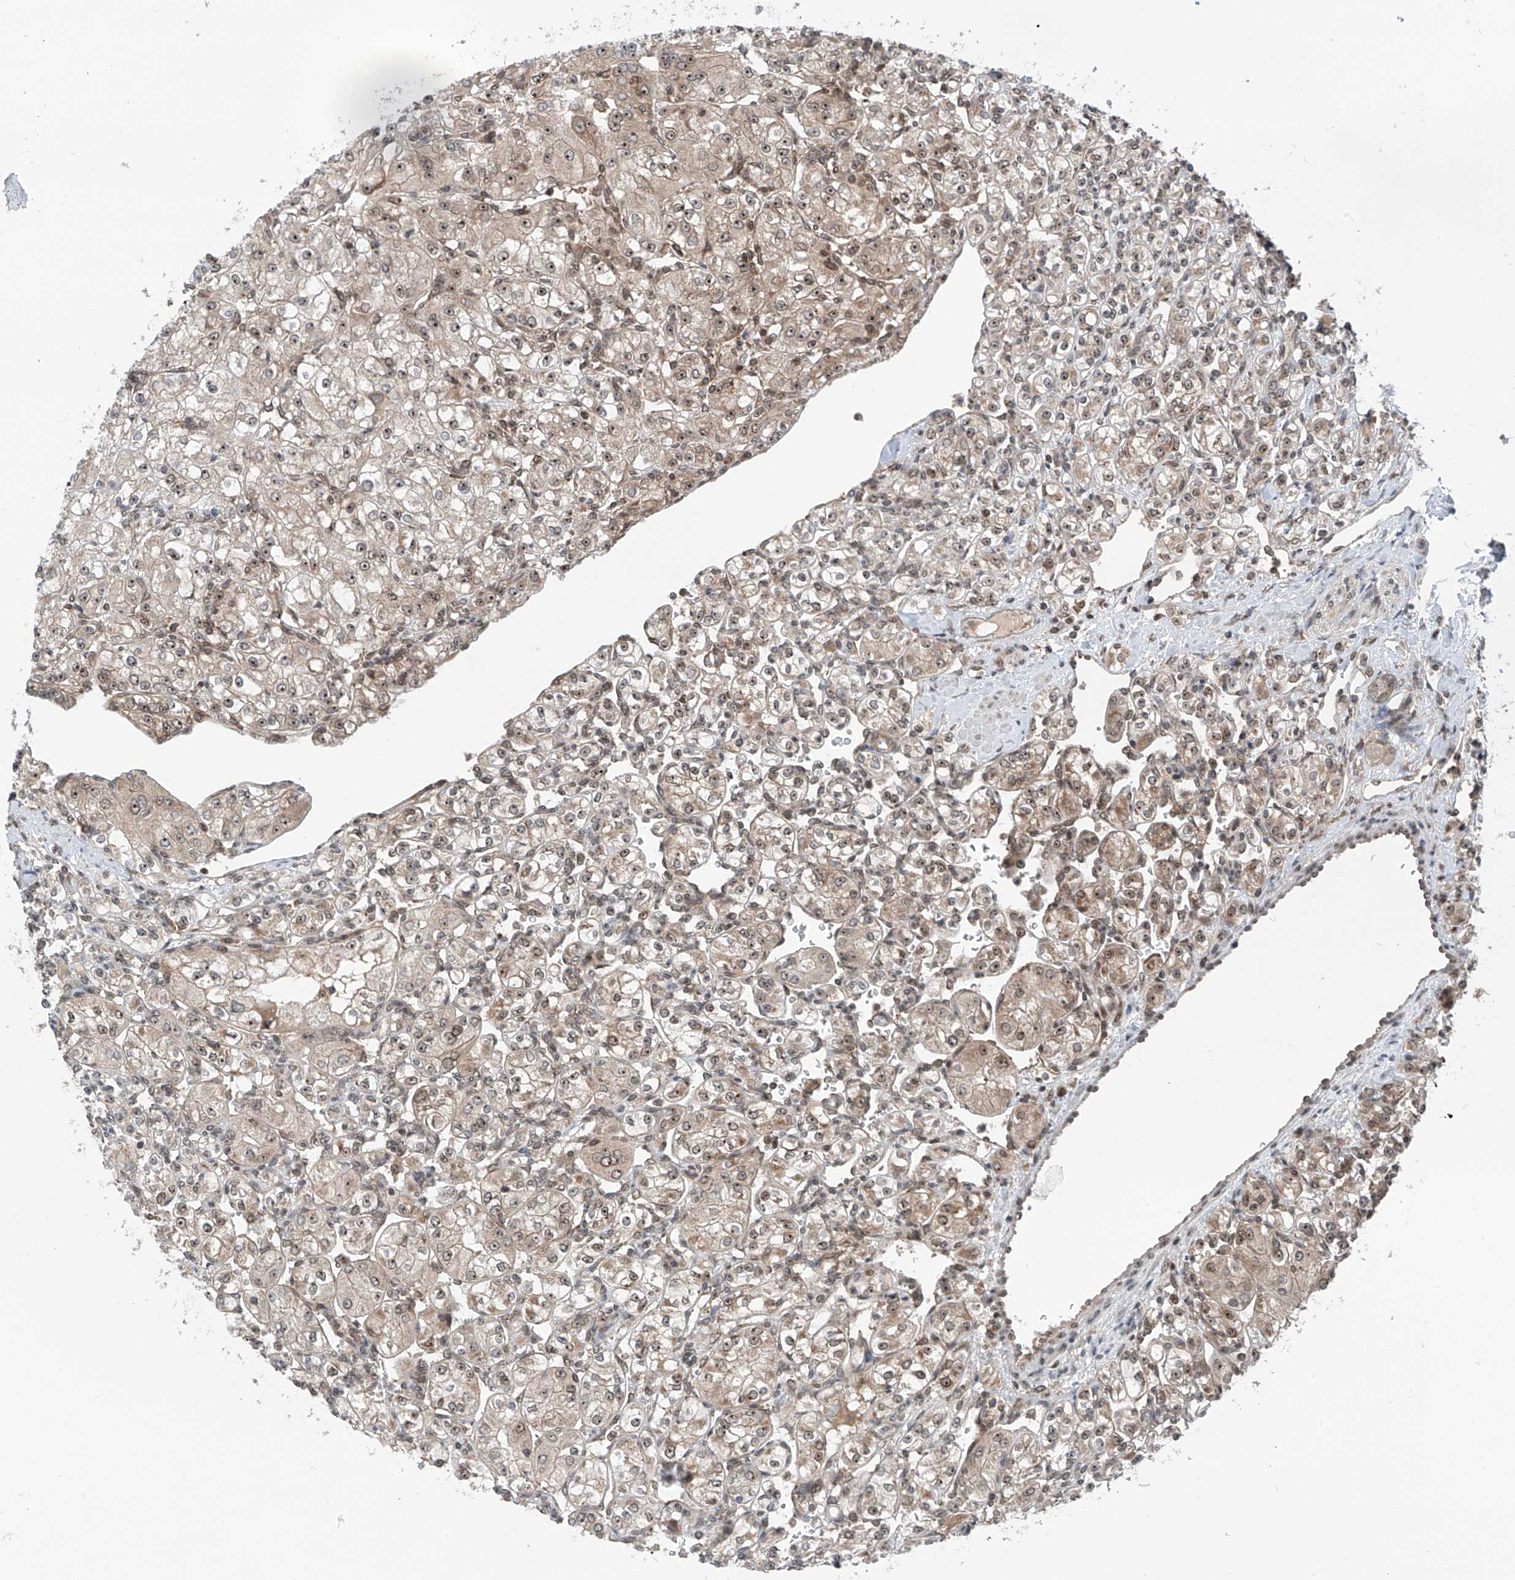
{"staining": {"intensity": "weak", "quantity": "25%-75%", "location": "cytoplasmic/membranous,nuclear"}, "tissue": "renal cancer", "cell_type": "Tumor cells", "image_type": "cancer", "snomed": [{"axis": "morphology", "description": "Adenocarcinoma, NOS"}, {"axis": "topography", "description": "Kidney"}], "caption": "Renal adenocarcinoma stained for a protein shows weak cytoplasmic/membranous and nuclear positivity in tumor cells. (IHC, brightfield microscopy, high magnification).", "gene": "C1orf131", "patient": {"sex": "male", "age": 77}}